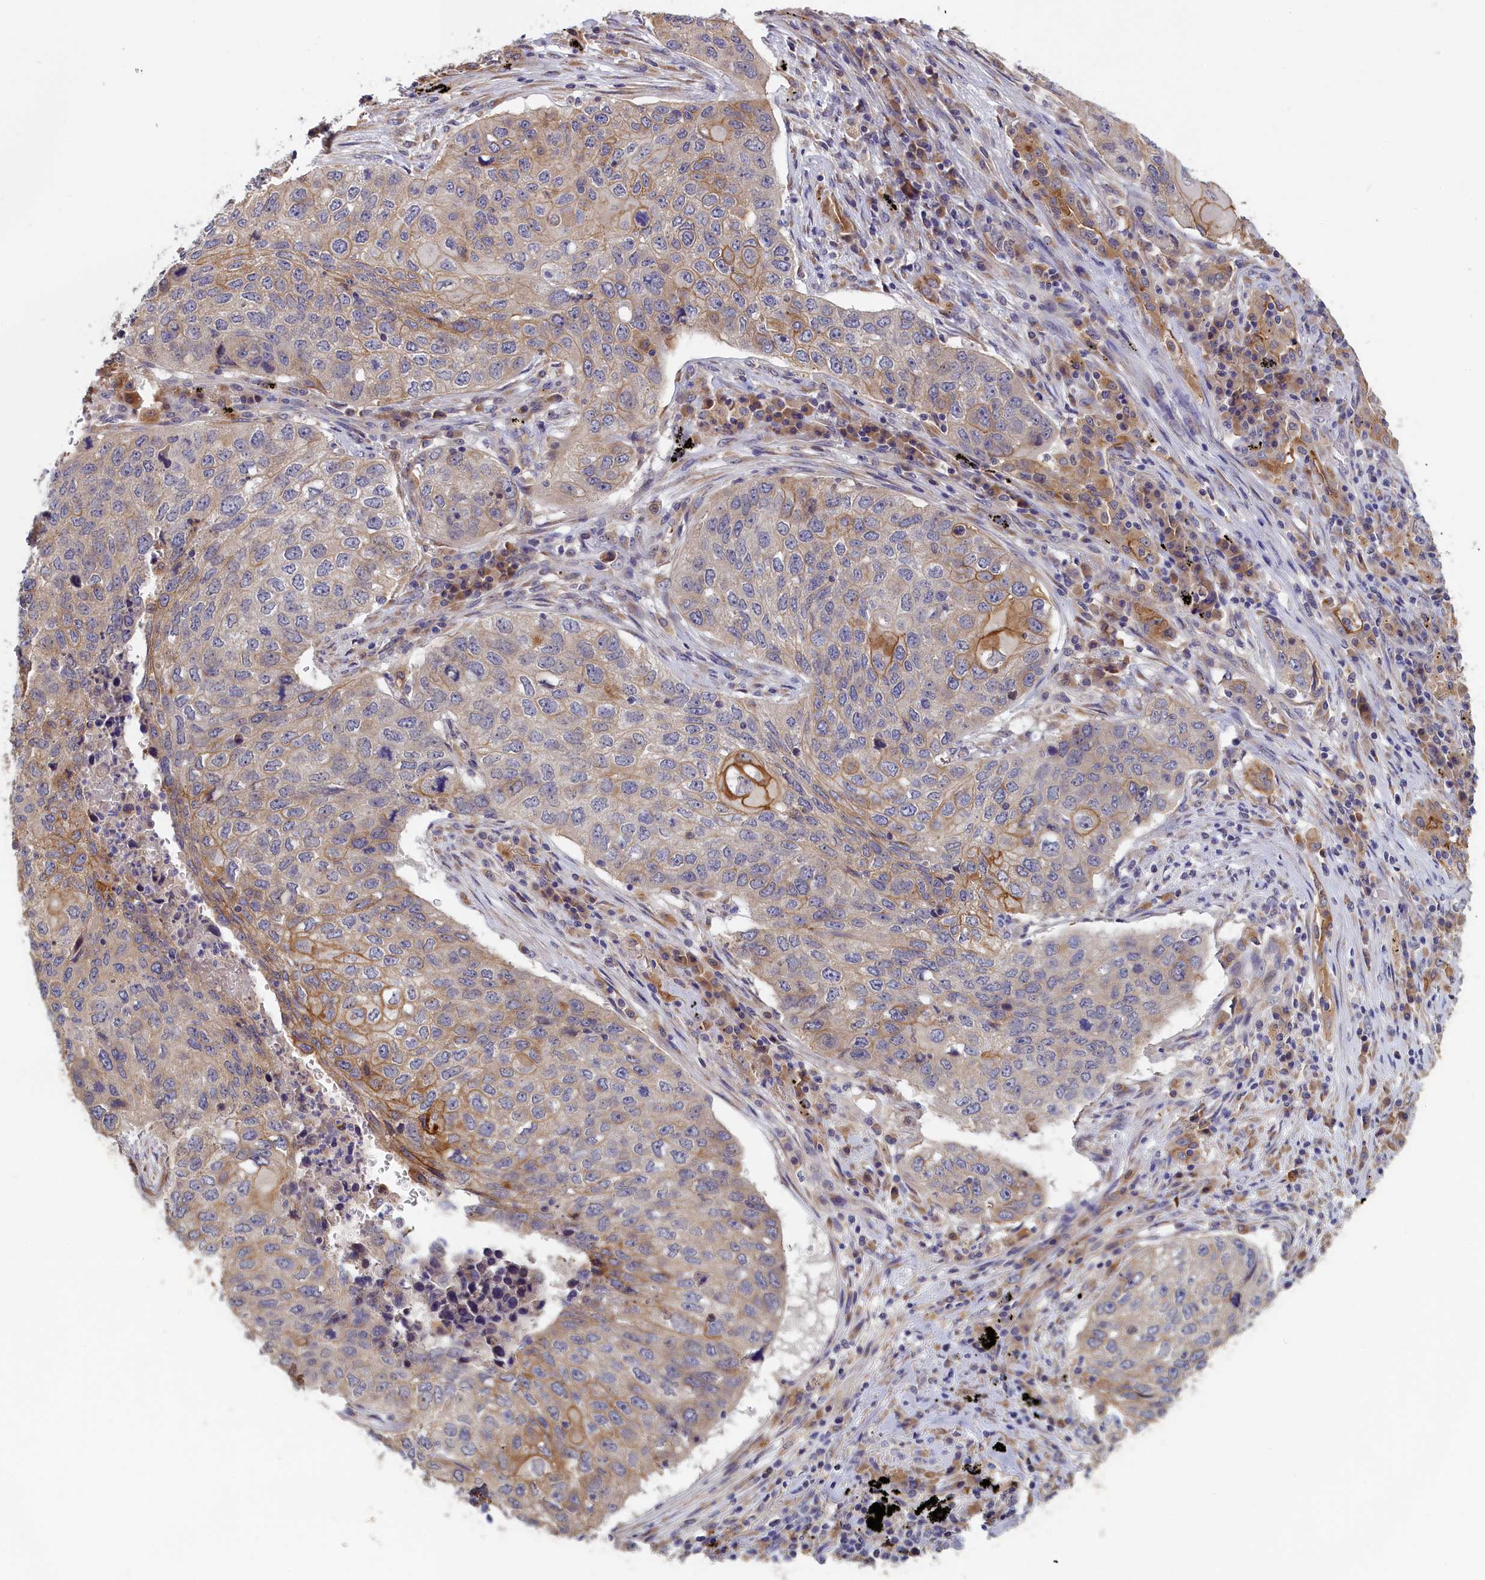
{"staining": {"intensity": "weak", "quantity": "<25%", "location": "cytoplasmic/membranous"}, "tissue": "lung cancer", "cell_type": "Tumor cells", "image_type": "cancer", "snomed": [{"axis": "morphology", "description": "Squamous cell carcinoma, NOS"}, {"axis": "topography", "description": "Lung"}], "caption": "Human lung squamous cell carcinoma stained for a protein using immunohistochemistry exhibits no expression in tumor cells.", "gene": "COL19A1", "patient": {"sex": "female", "age": 63}}